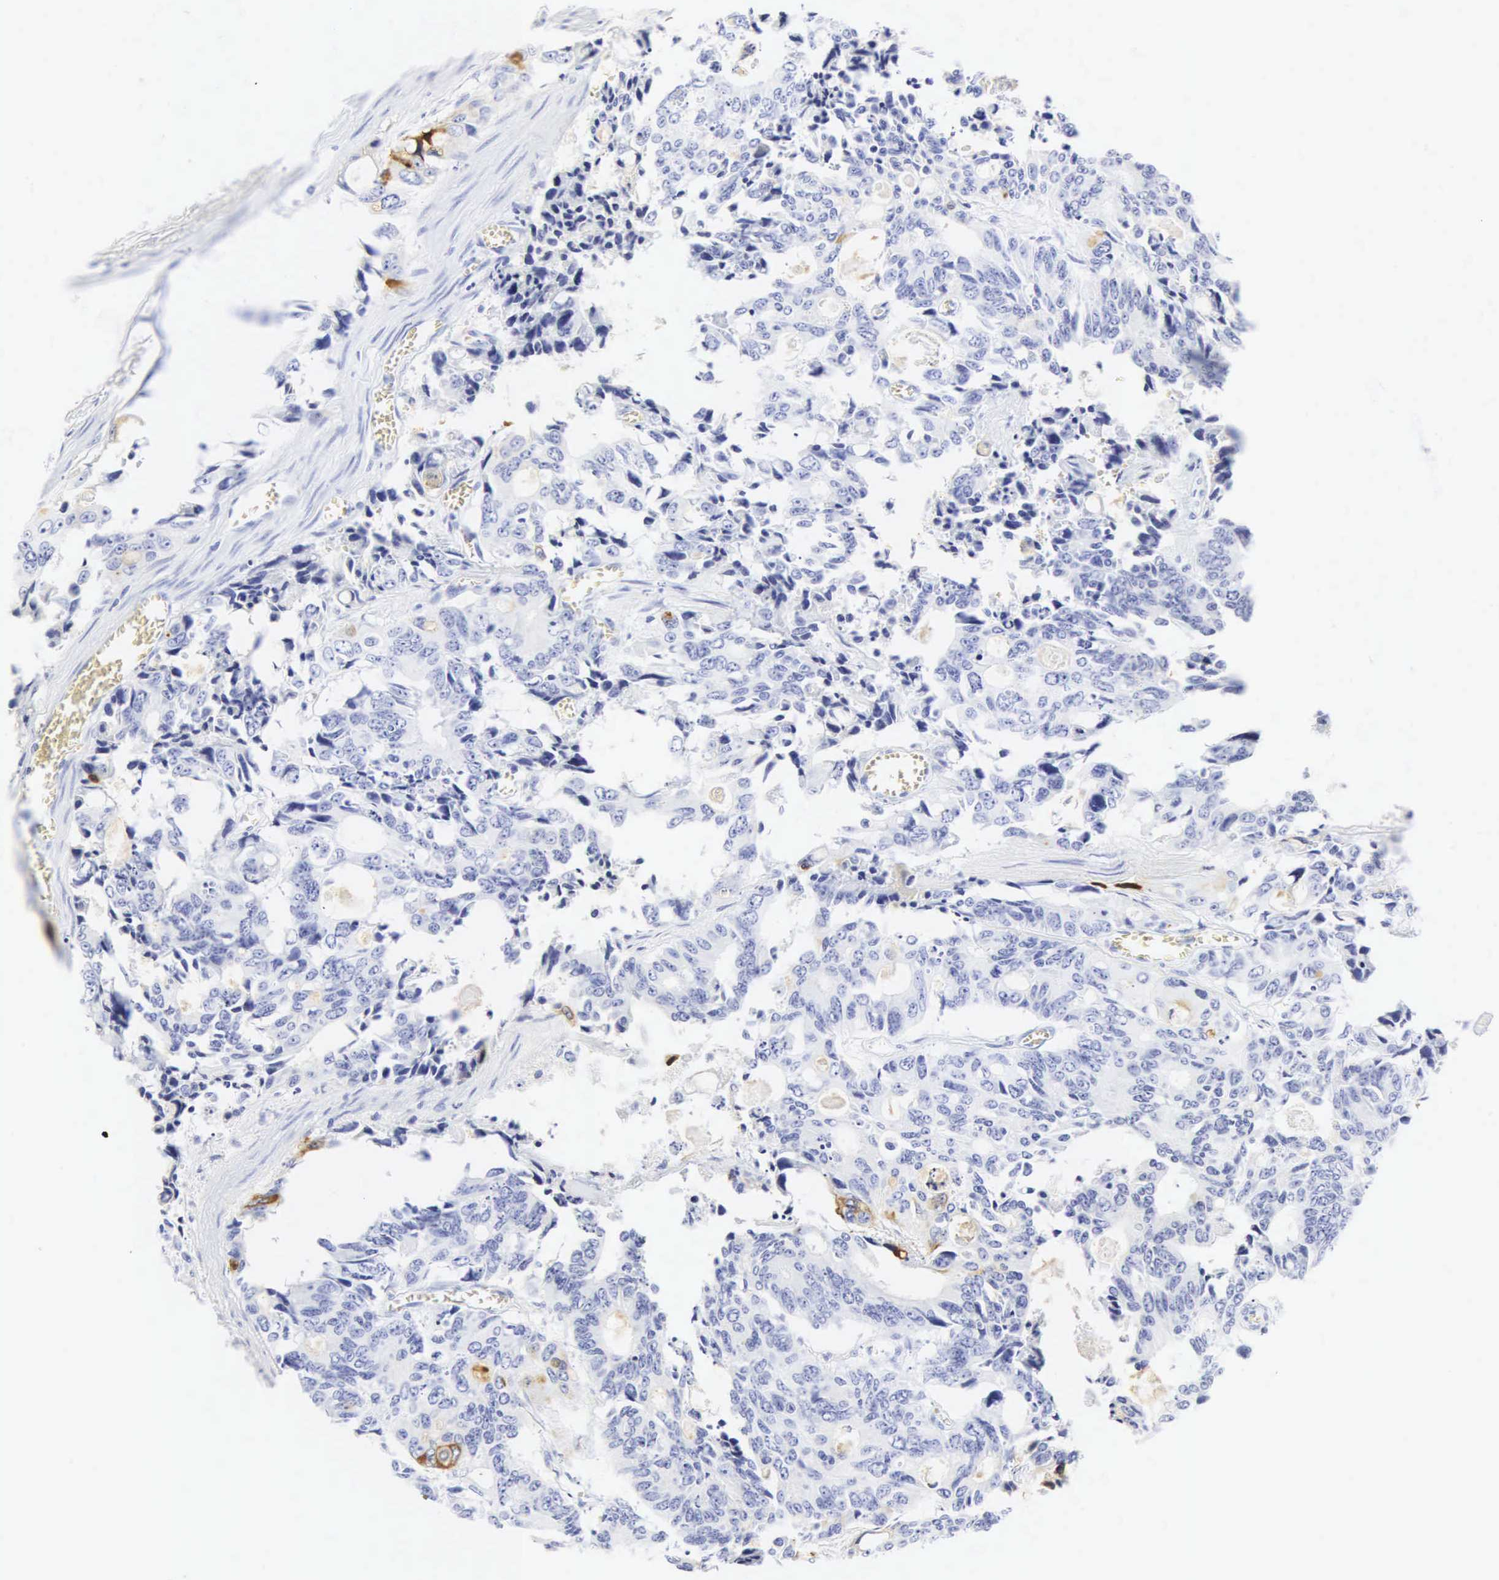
{"staining": {"intensity": "moderate", "quantity": "<25%", "location": "cytoplasmic/membranous"}, "tissue": "colorectal cancer", "cell_type": "Tumor cells", "image_type": "cancer", "snomed": [{"axis": "morphology", "description": "Adenocarcinoma, NOS"}, {"axis": "topography", "description": "Rectum"}], "caption": "A brown stain highlights moderate cytoplasmic/membranous positivity of a protein in human colorectal adenocarcinoma tumor cells.", "gene": "CGB3", "patient": {"sex": "male", "age": 76}}